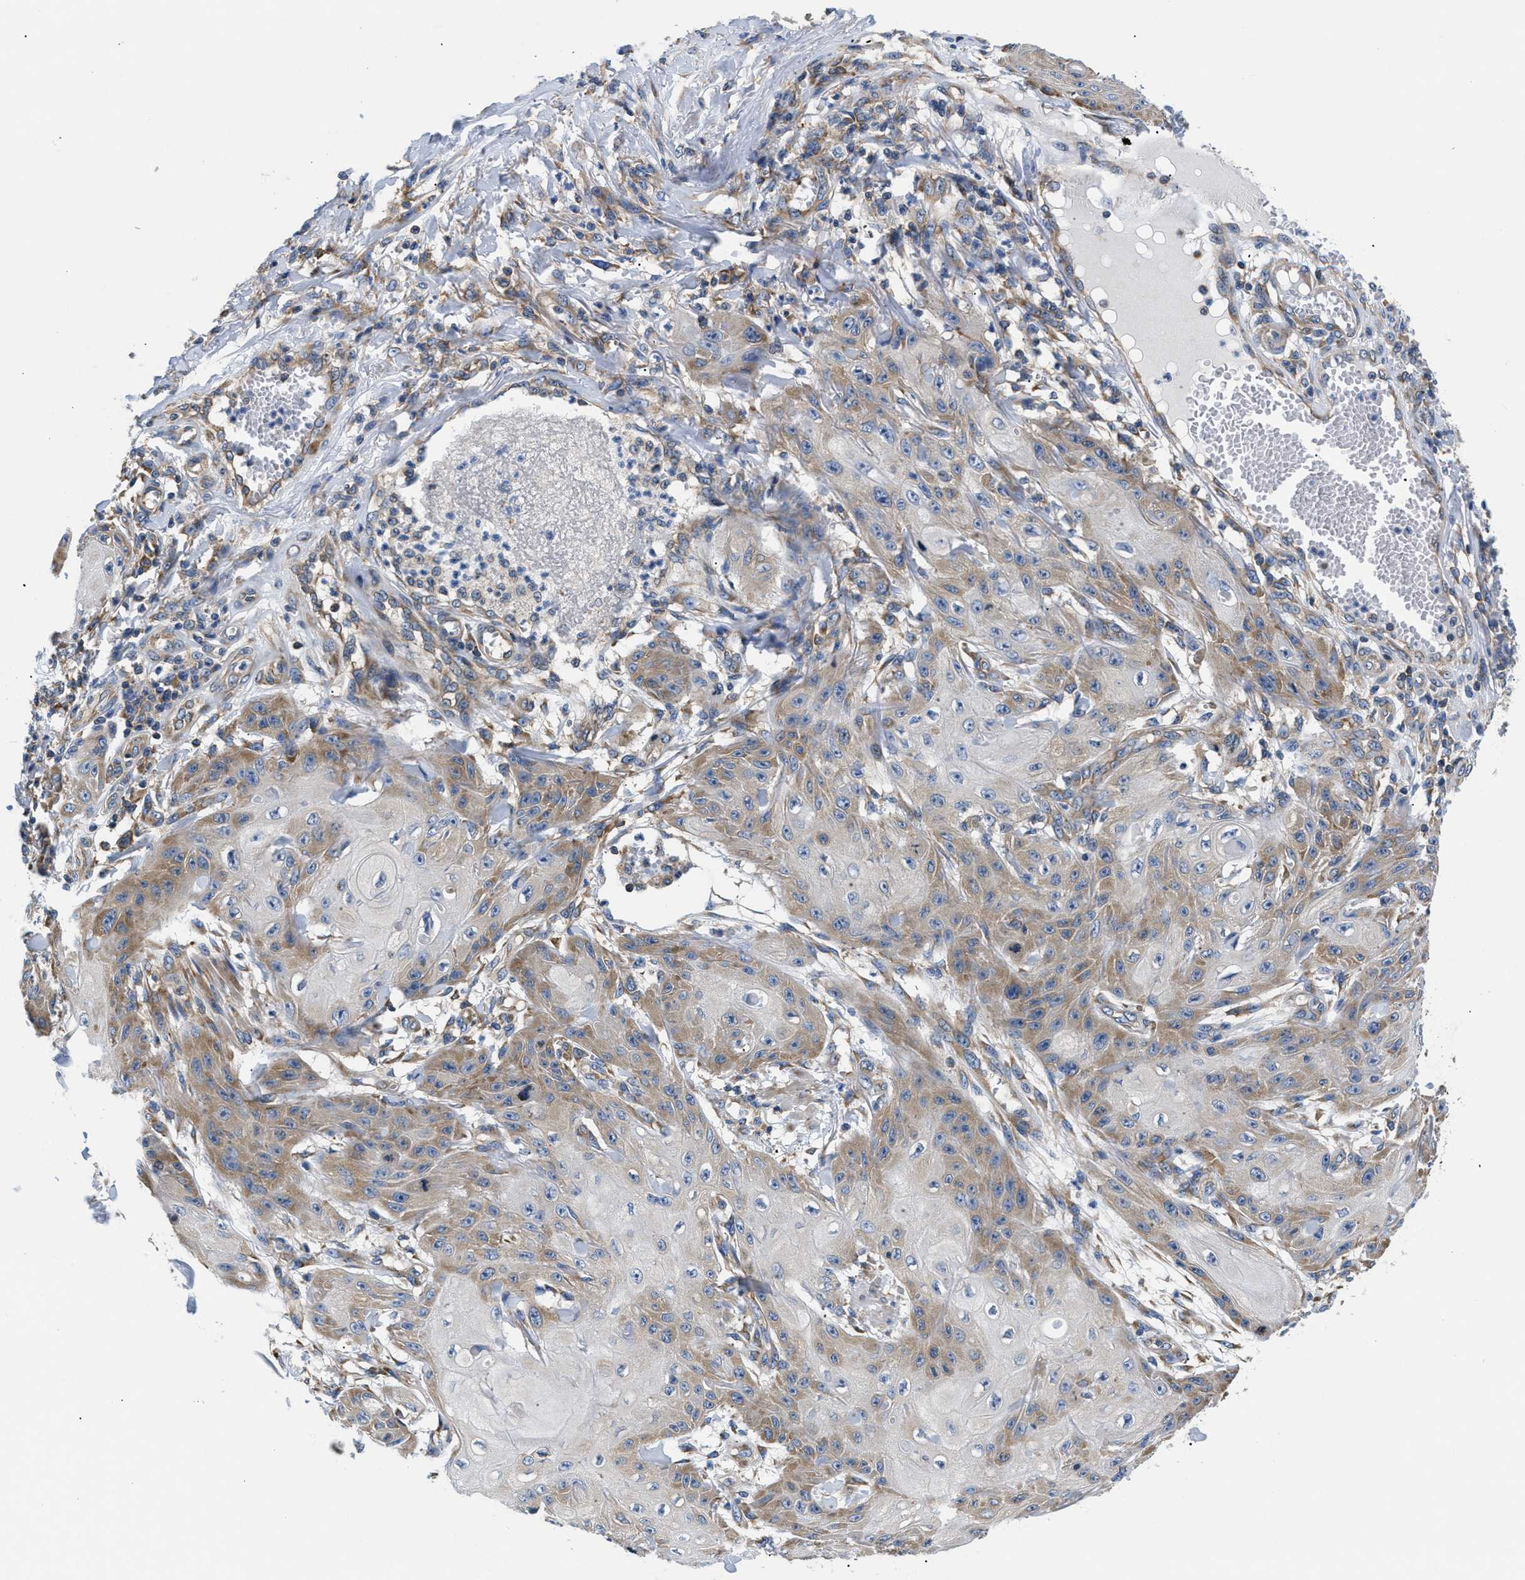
{"staining": {"intensity": "weak", "quantity": "25%-75%", "location": "cytoplasmic/membranous"}, "tissue": "skin cancer", "cell_type": "Tumor cells", "image_type": "cancer", "snomed": [{"axis": "morphology", "description": "Squamous cell carcinoma, NOS"}, {"axis": "topography", "description": "Skin"}], "caption": "Tumor cells demonstrate low levels of weak cytoplasmic/membranous expression in approximately 25%-75% of cells in human skin cancer (squamous cell carcinoma). The protein is shown in brown color, while the nuclei are stained blue.", "gene": "ABCF1", "patient": {"sex": "male", "age": 74}}